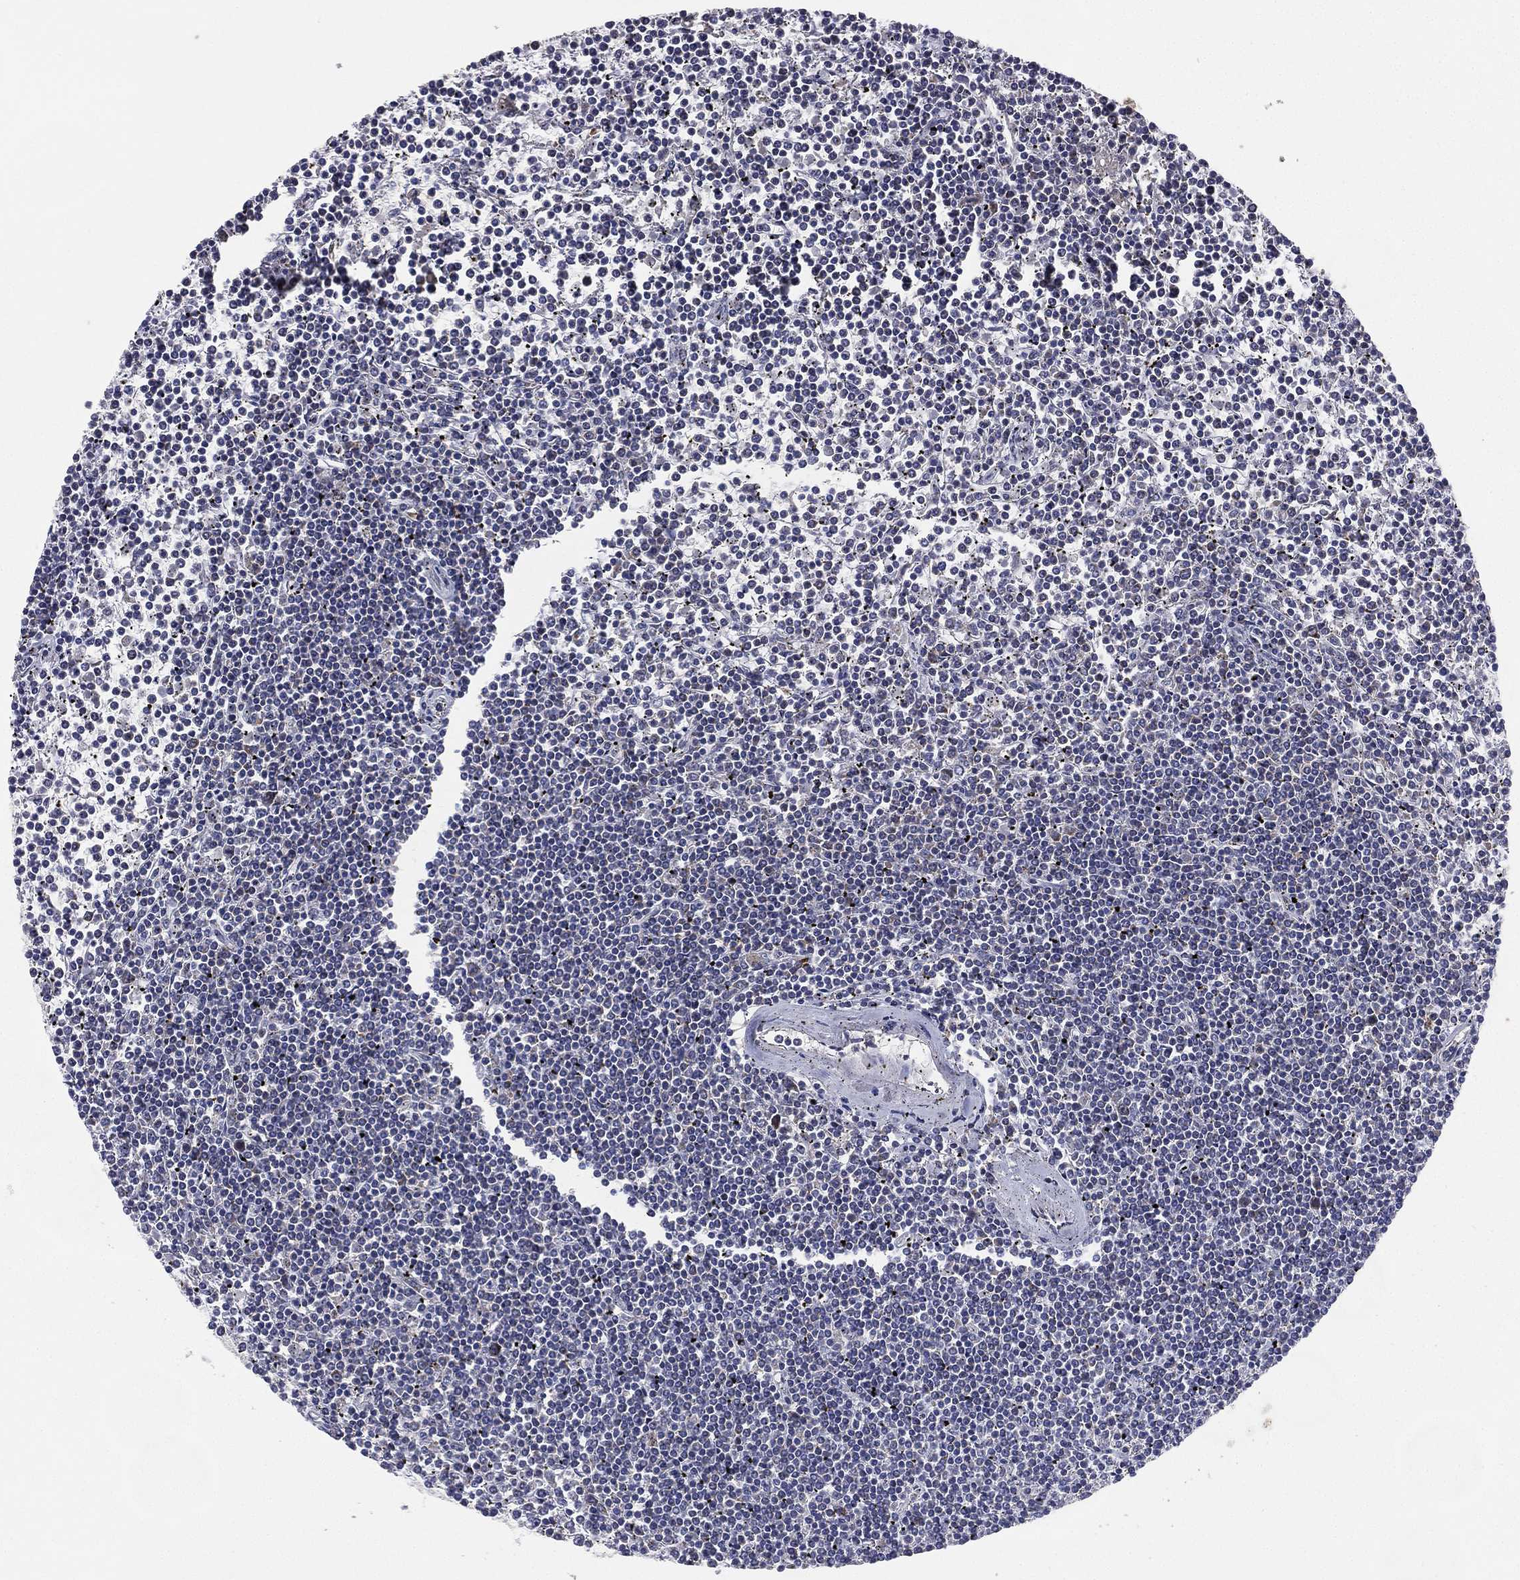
{"staining": {"intensity": "negative", "quantity": "none", "location": "none"}, "tissue": "lymphoma", "cell_type": "Tumor cells", "image_type": "cancer", "snomed": [{"axis": "morphology", "description": "Malignant lymphoma, non-Hodgkin's type, Low grade"}, {"axis": "topography", "description": "Spleen"}], "caption": "Photomicrograph shows no significant protein expression in tumor cells of low-grade malignant lymphoma, non-Hodgkin's type.", "gene": "KAT14", "patient": {"sex": "female", "age": 19}}